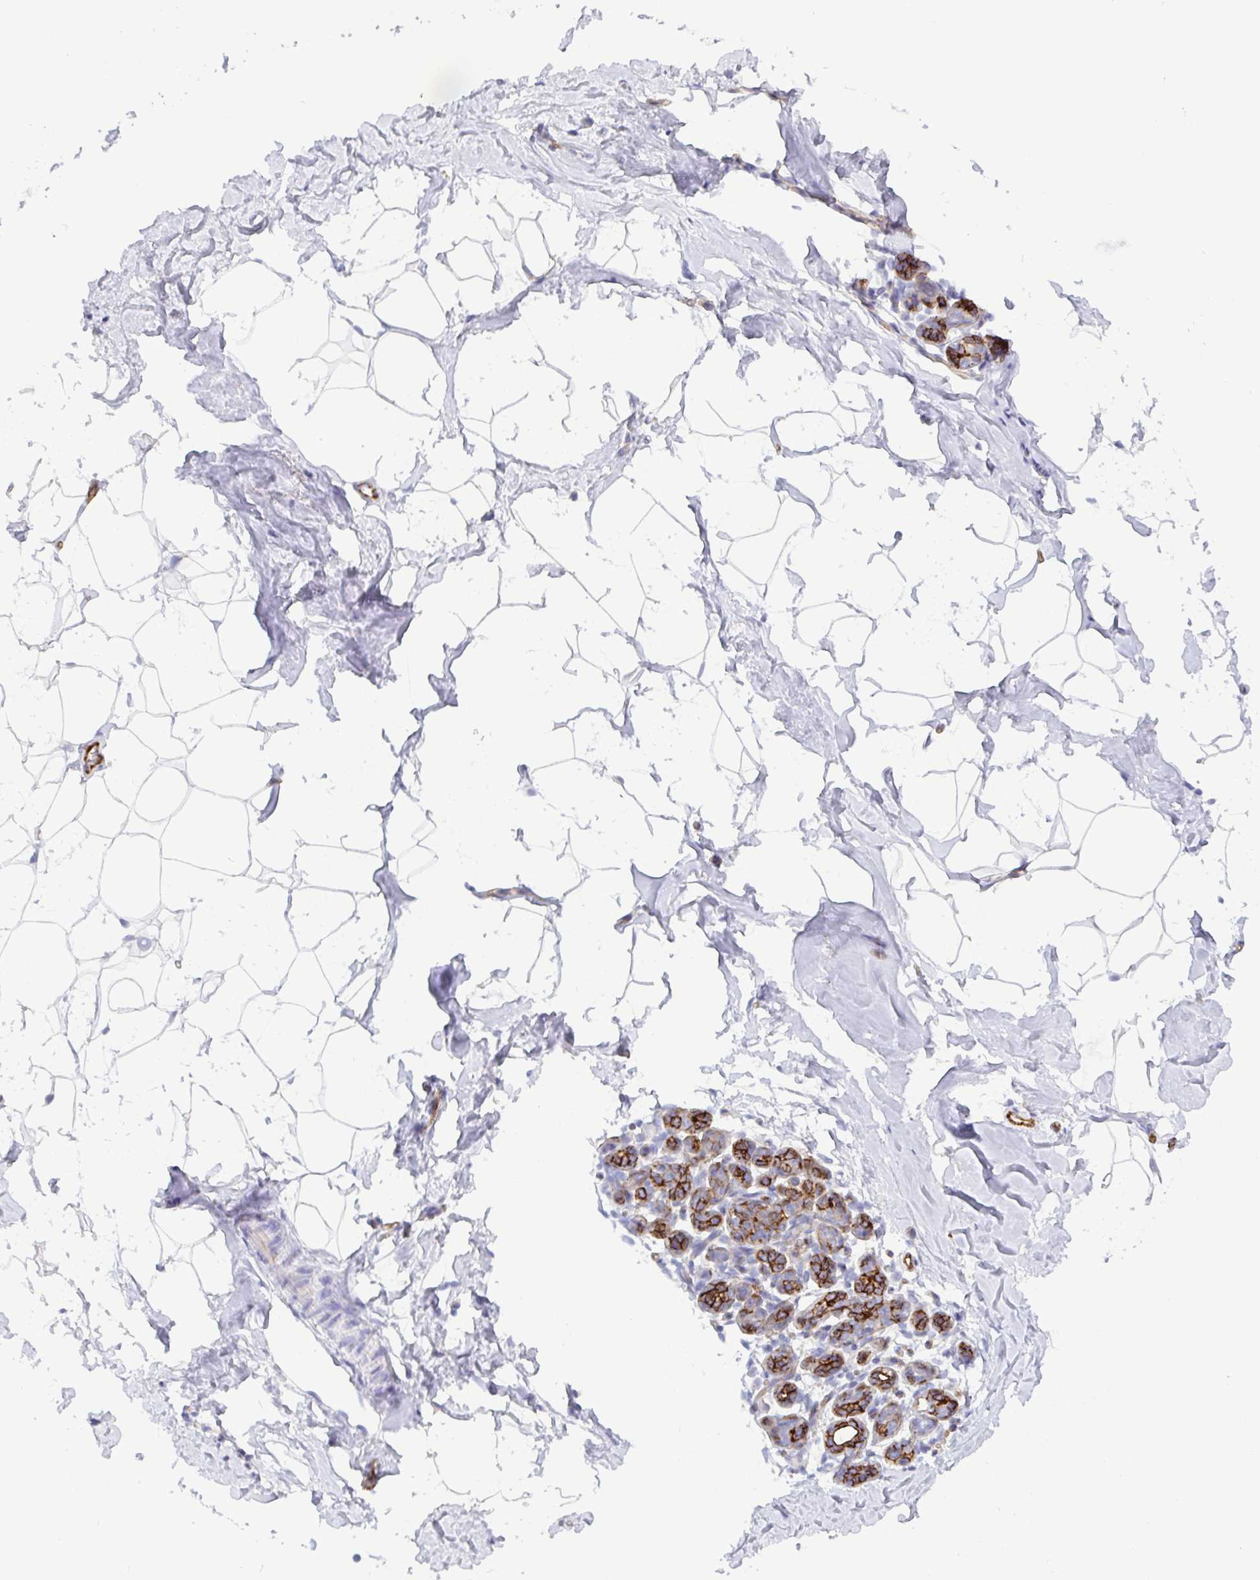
{"staining": {"intensity": "negative", "quantity": "none", "location": "none"}, "tissue": "breast", "cell_type": "Adipocytes", "image_type": "normal", "snomed": [{"axis": "morphology", "description": "Normal tissue, NOS"}, {"axis": "topography", "description": "Breast"}], "caption": "Immunohistochemistry of benign breast reveals no staining in adipocytes. (Stains: DAB IHC with hematoxylin counter stain, Microscopy: brightfield microscopy at high magnification).", "gene": "LIMA1", "patient": {"sex": "female", "age": 32}}